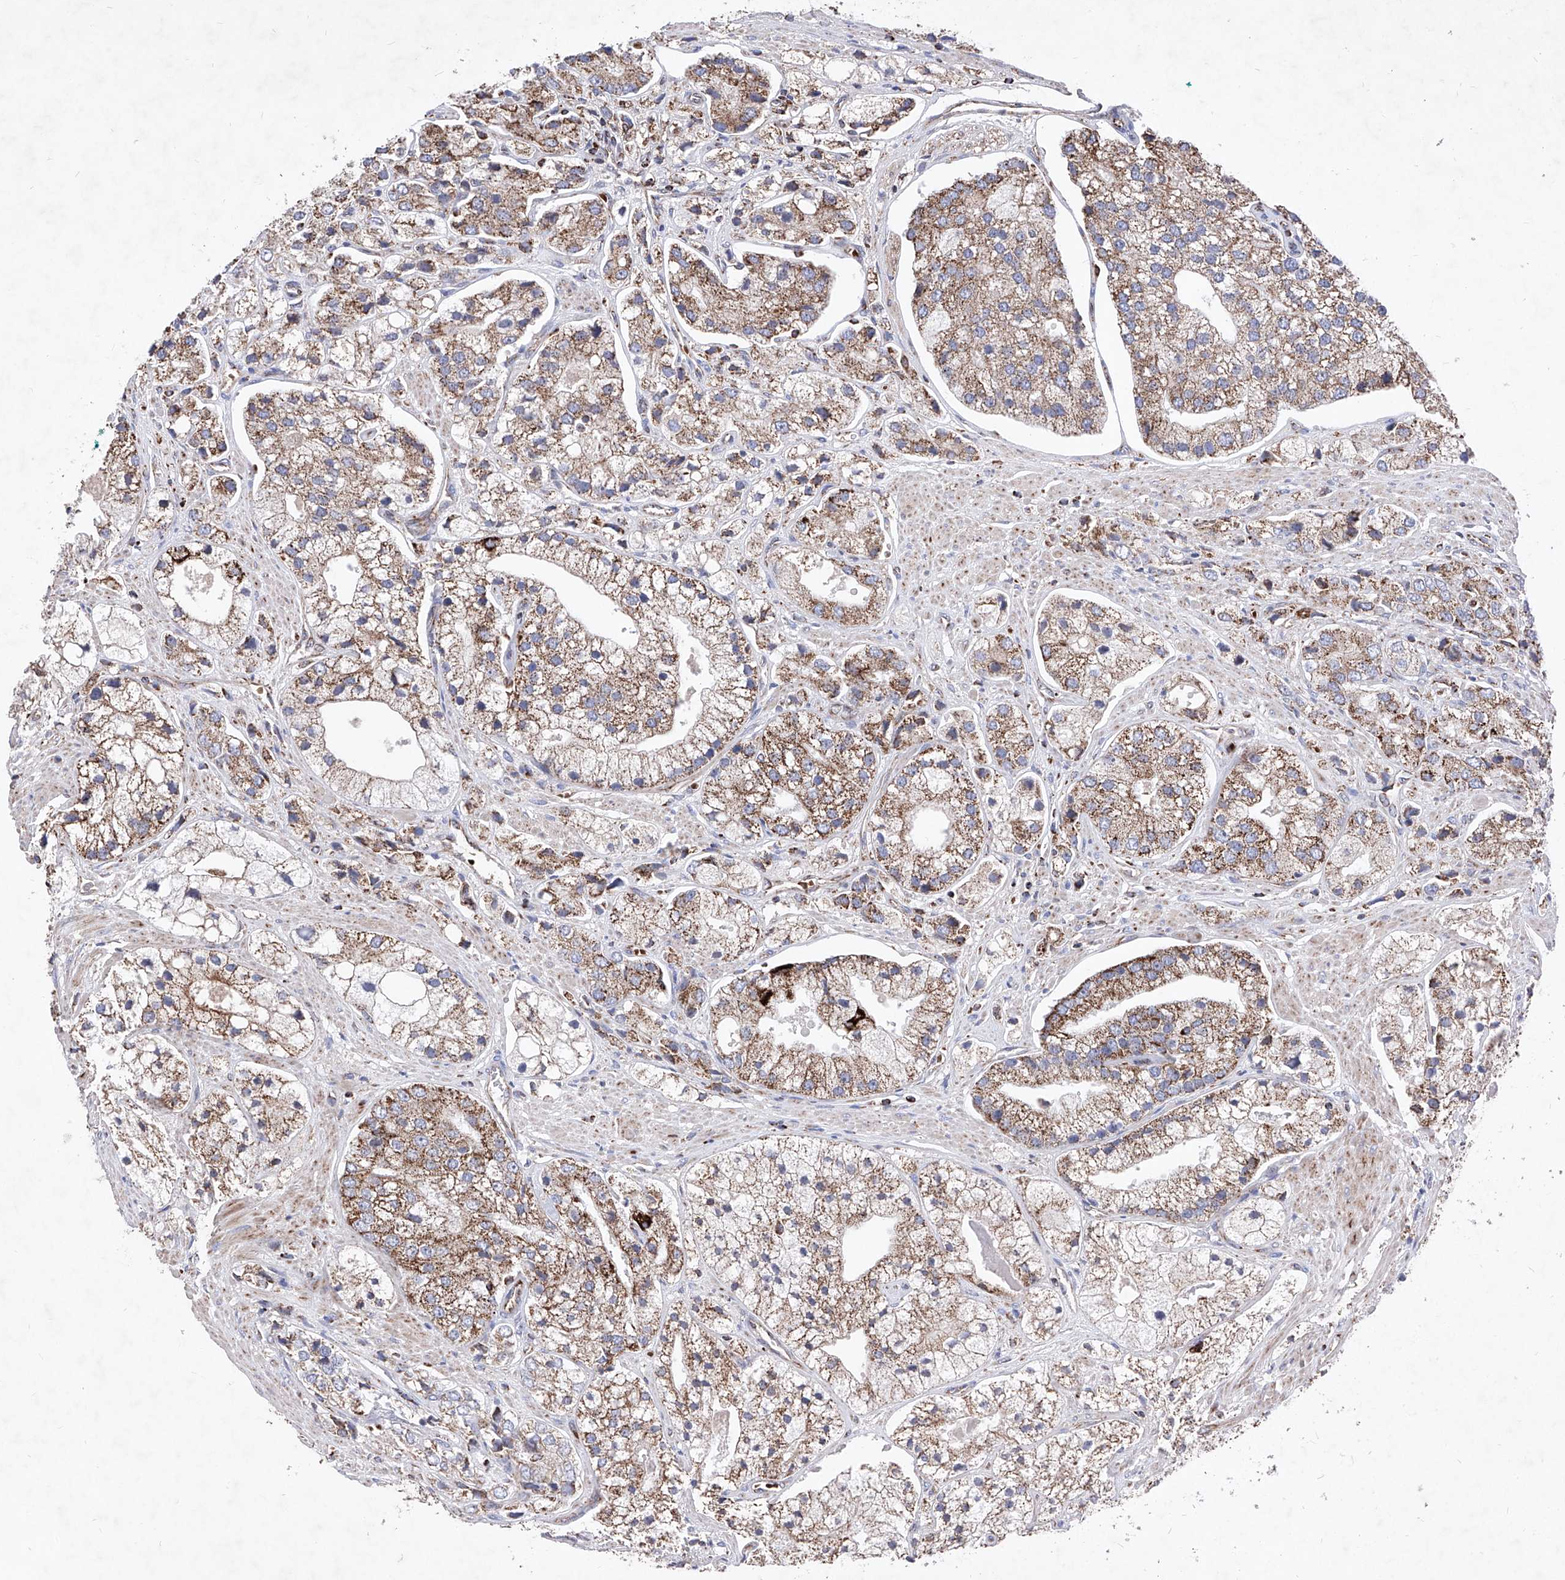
{"staining": {"intensity": "moderate", "quantity": ">75%", "location": "cytoplasmic/membranous"}, "tissue": "prostate cancer", "cell_type": "Tumor cells", "image_type": "cancer", "snomed": [{"axis": "morphology", "description": "Adenocarcinoma, High grade"}, {"axis": "topography", "description": "Prostate"}], "caption": "Human prostate cancer stained for a protein (brown) displays moderate cytoplasmic/membranous positive staining in about >75% of tumor cells.", "gene": "SEMA6A", "patient": {"sex": "male", "age": 50}}